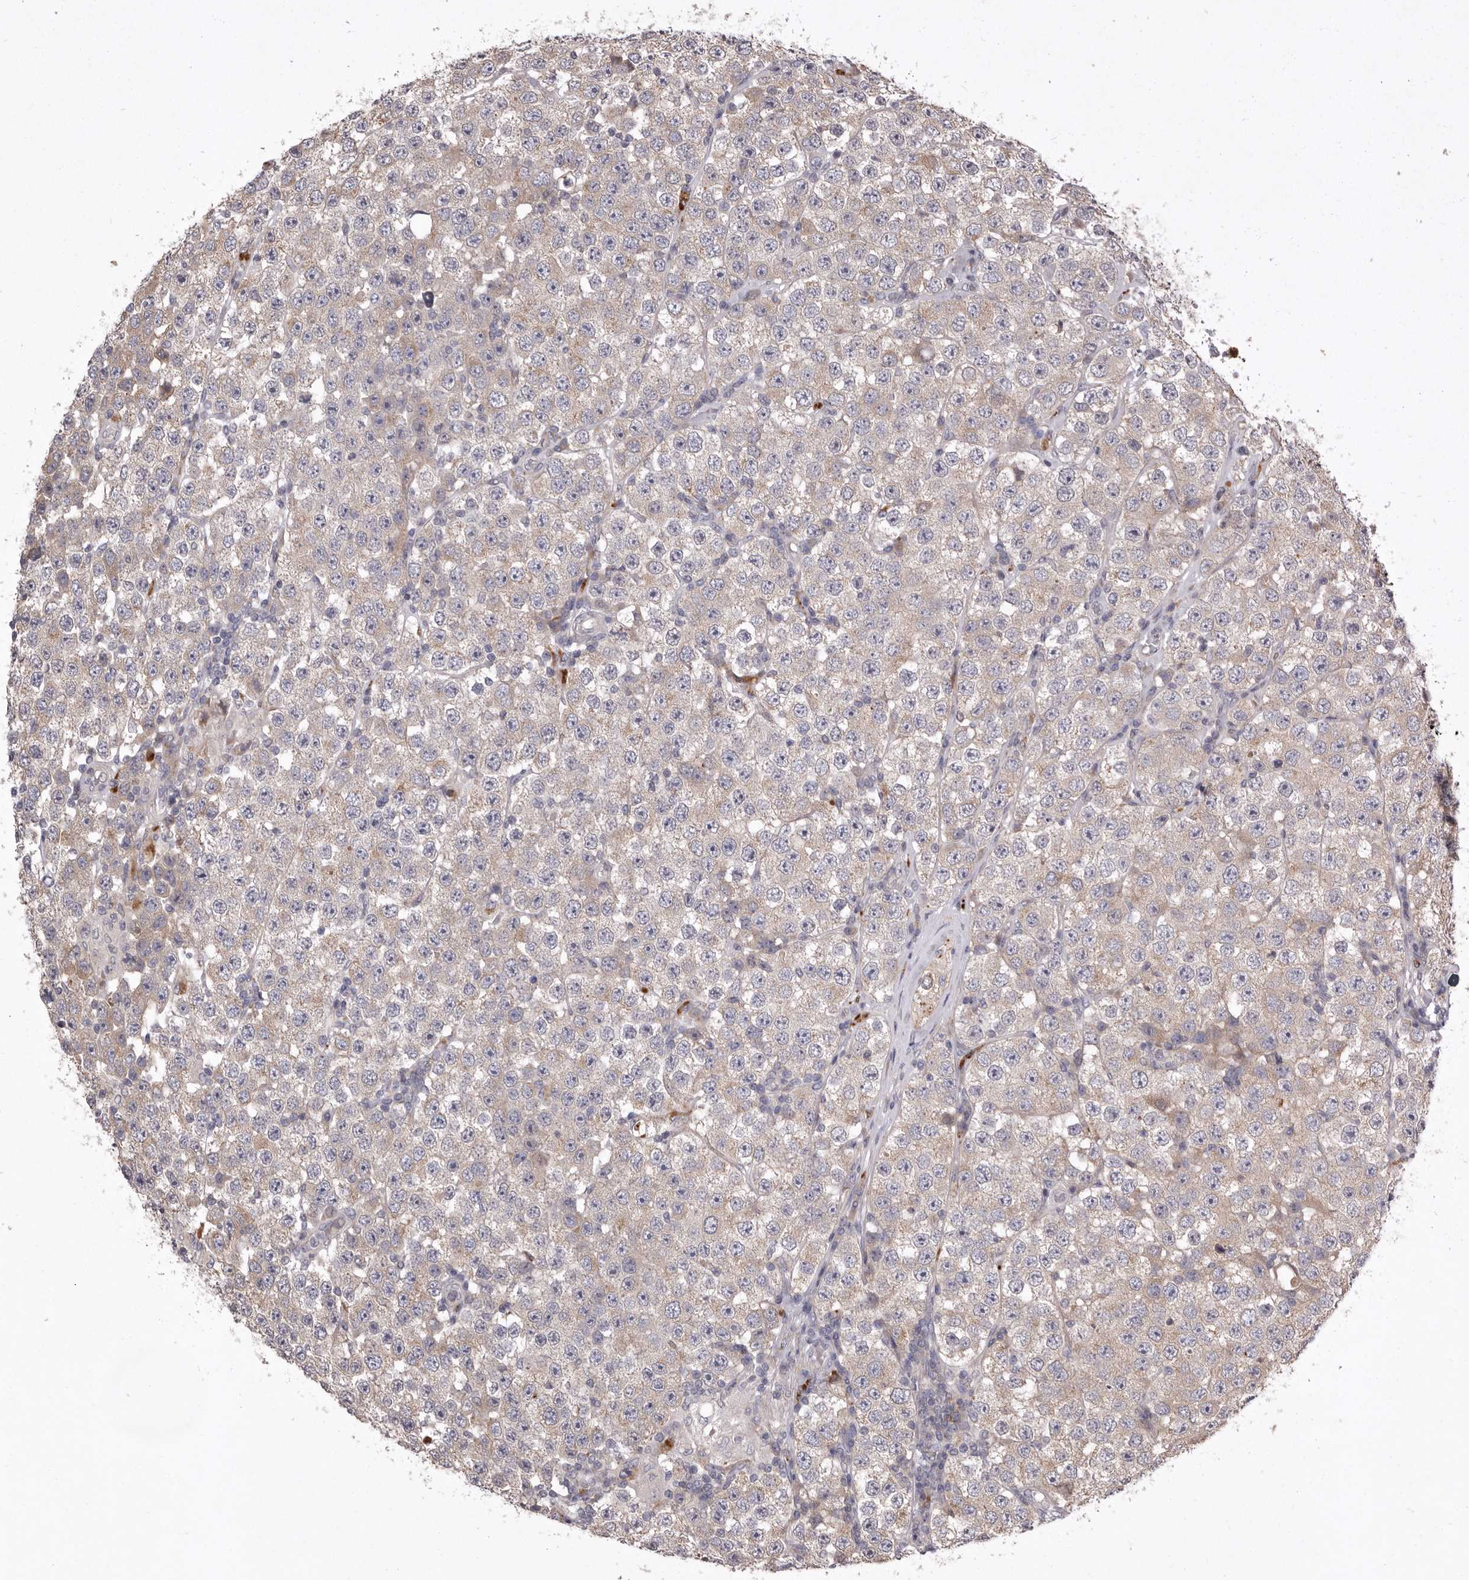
{"staining": {"intensity": "weak", "quantity": ">75%", "location": "cytoplasmic/membranous"}, "tissue": "testis cancer", "cell_type": "Tumor cells", "image_type": "cancer", "snomed": [{"axis": "morphology", "description": "Seminoma, NOS"}, {"axis": "topography", "description": "Testis"}], "caption": "Weak cytoplasmic/membranous expression for a protein is appreciated in approximately >75% of tumor cells of testis seminoma using immunohistochemistry (IHC).", "gene": "WDR47", "patient": {"sex": "male", "age": 28}}